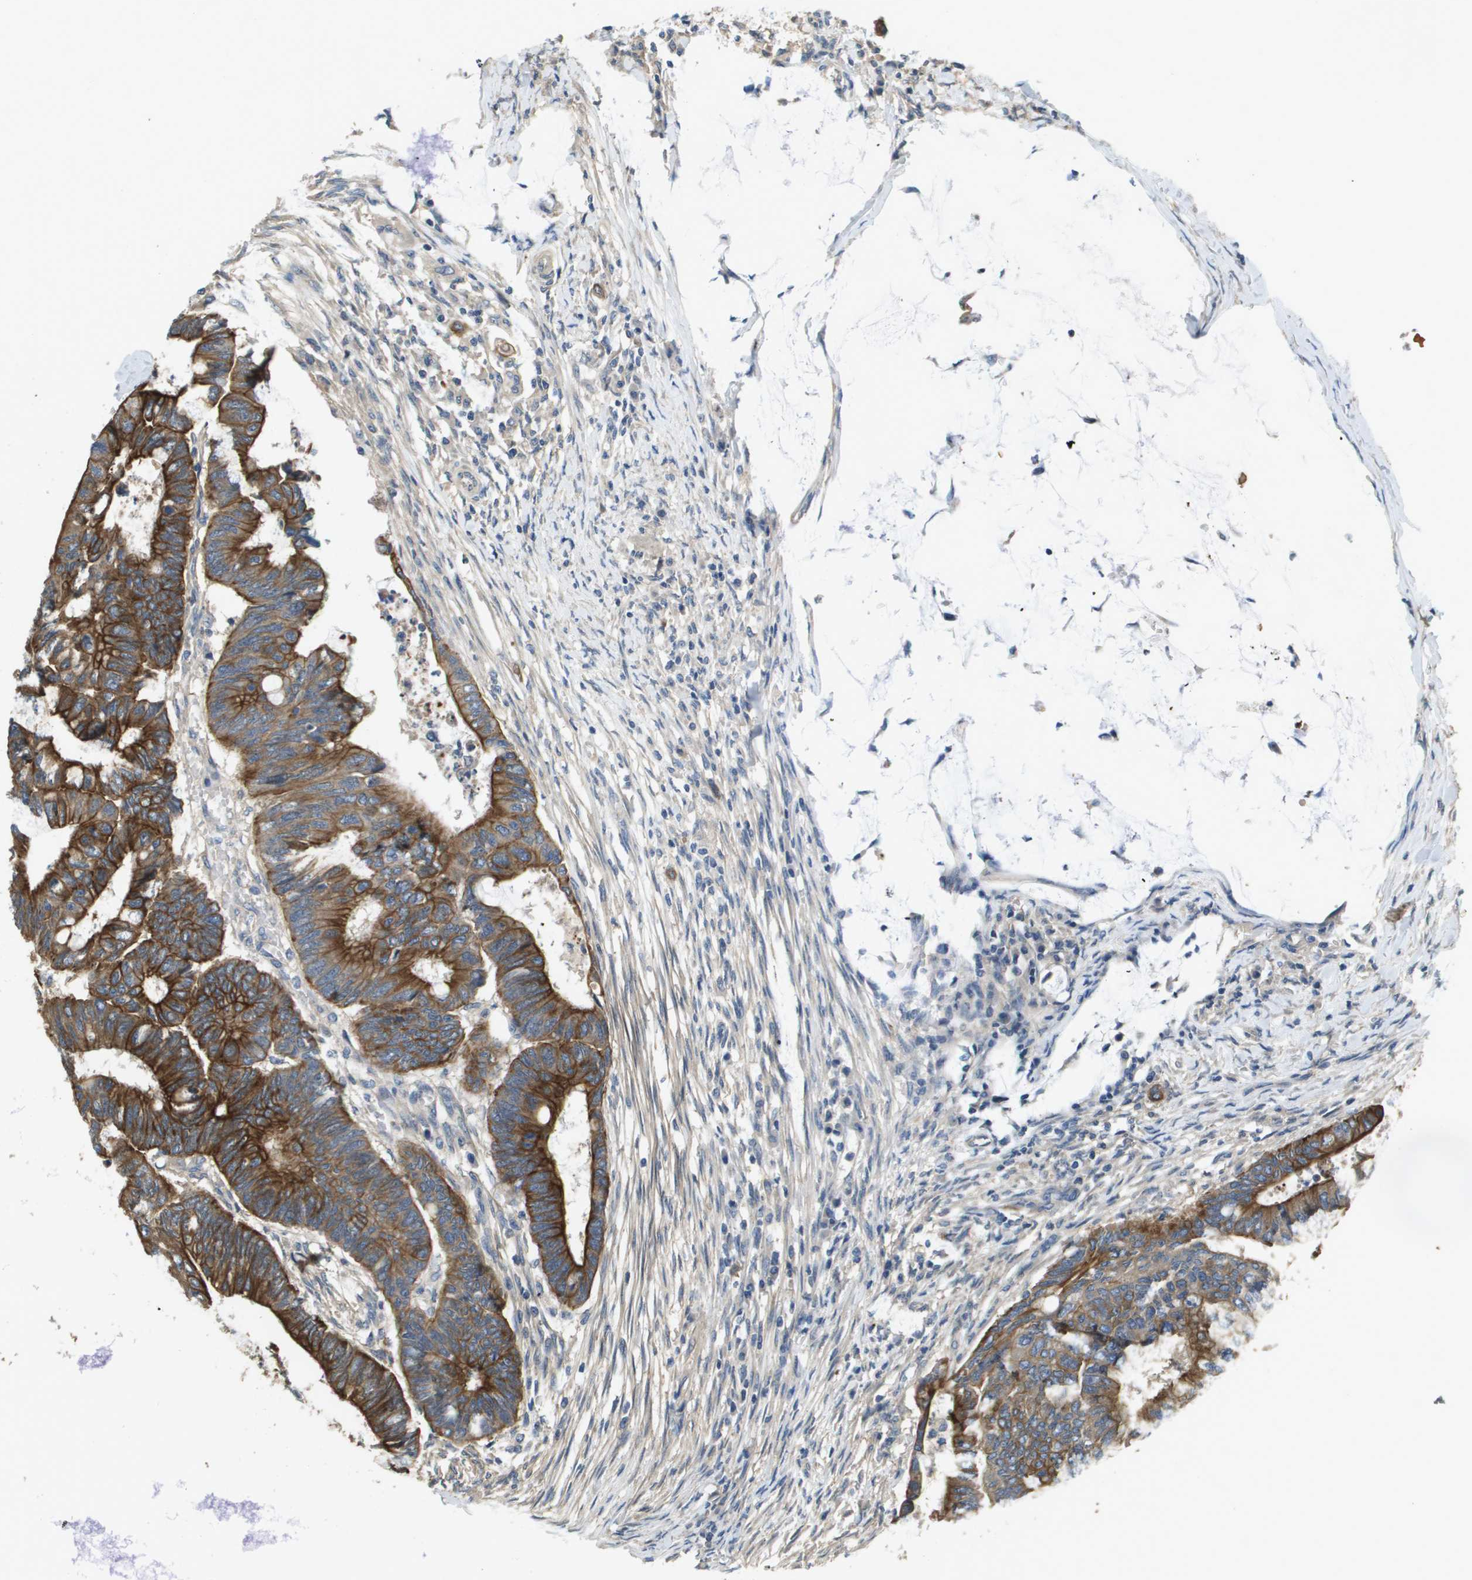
{"staining": {"intensity": "strong", "quantity": "25%-75%", "location": "cytoplasmic/membranous"}, "tissue": "colorectal cancer", "cell_type": "Tumor cells", "image_type": "cancer", "snomed": [{"axis": "morphology", "description": "Normal tissue, NOS"}, {"axis": "morphology", "description": "Adenocarcinoma, NOS"}, {"axis": "topography", "description": "Rectum"}], "caption": "Tumor cells exhibit strong cytoplasmic/membranous expression in approximately 25%-75% of cells in colorectal cancer. (Stains: DAB in brown, nuclei in blue, Microscopy: brightfield microscopy at high magnification).", "gene": "KRT23", "patient": {"sex": "male", "age": 92}}